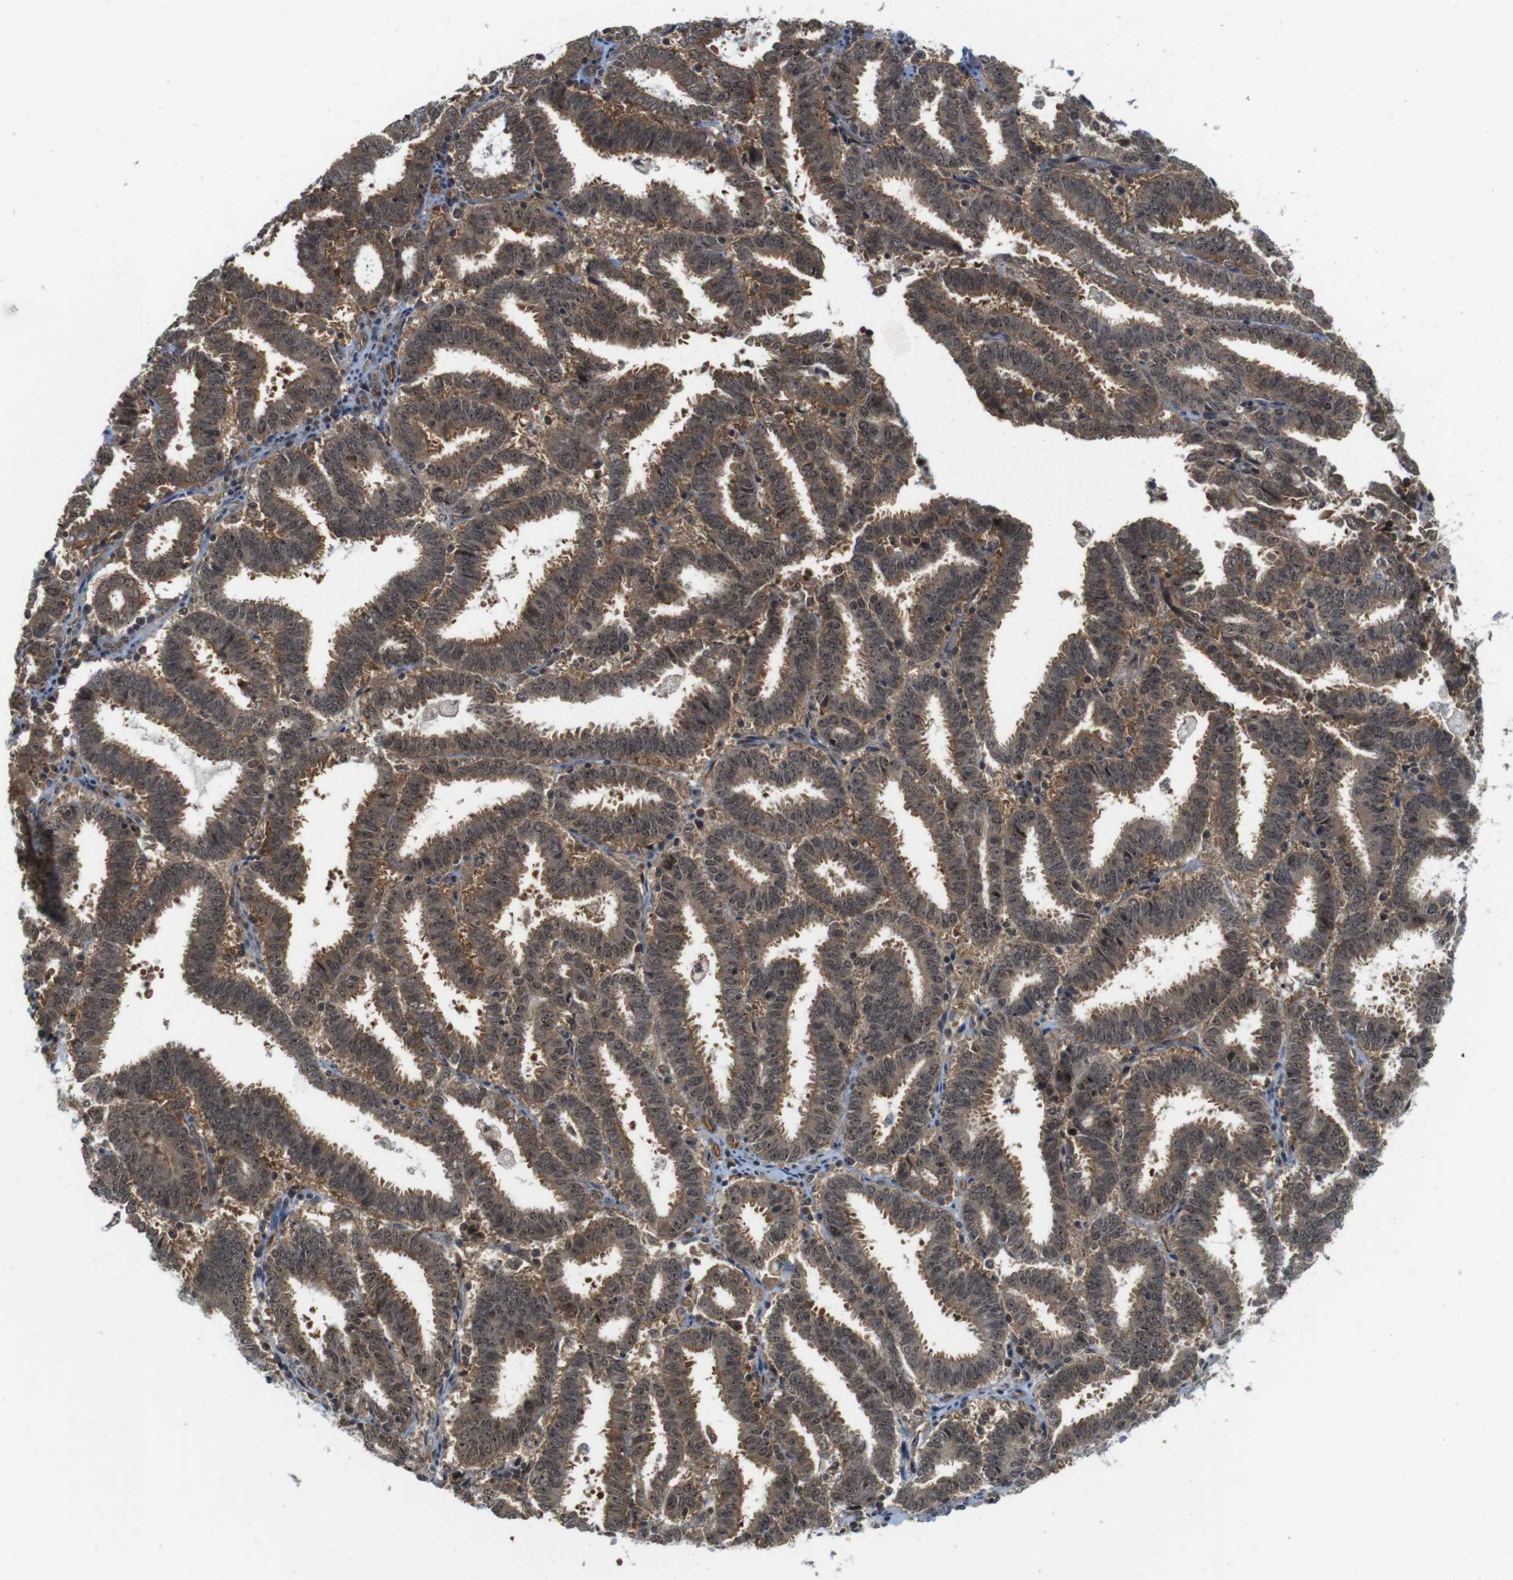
{"staining": {"intensity": "moderate", "quantity": ">75%", "location": "cytoplasmic/membranous"}, "tissue": "endometrial cancer", "cell_type": "Tumor cells", "image_type": "cancer", "snomed": [{"axis": "morphology", "description": "Adenocarcinoma, NOS"}, {"axis": "topography", "description": "Uterus"}], "caption": "IHC of human endometrial cancer (adenocarcinoma) displays medium levels of moderate cytoplasmic/membranous positivity in approximately >75% of tumor cells.", "gene": "CC2D1A", "patient": {"sex": "female", "age": 83}}